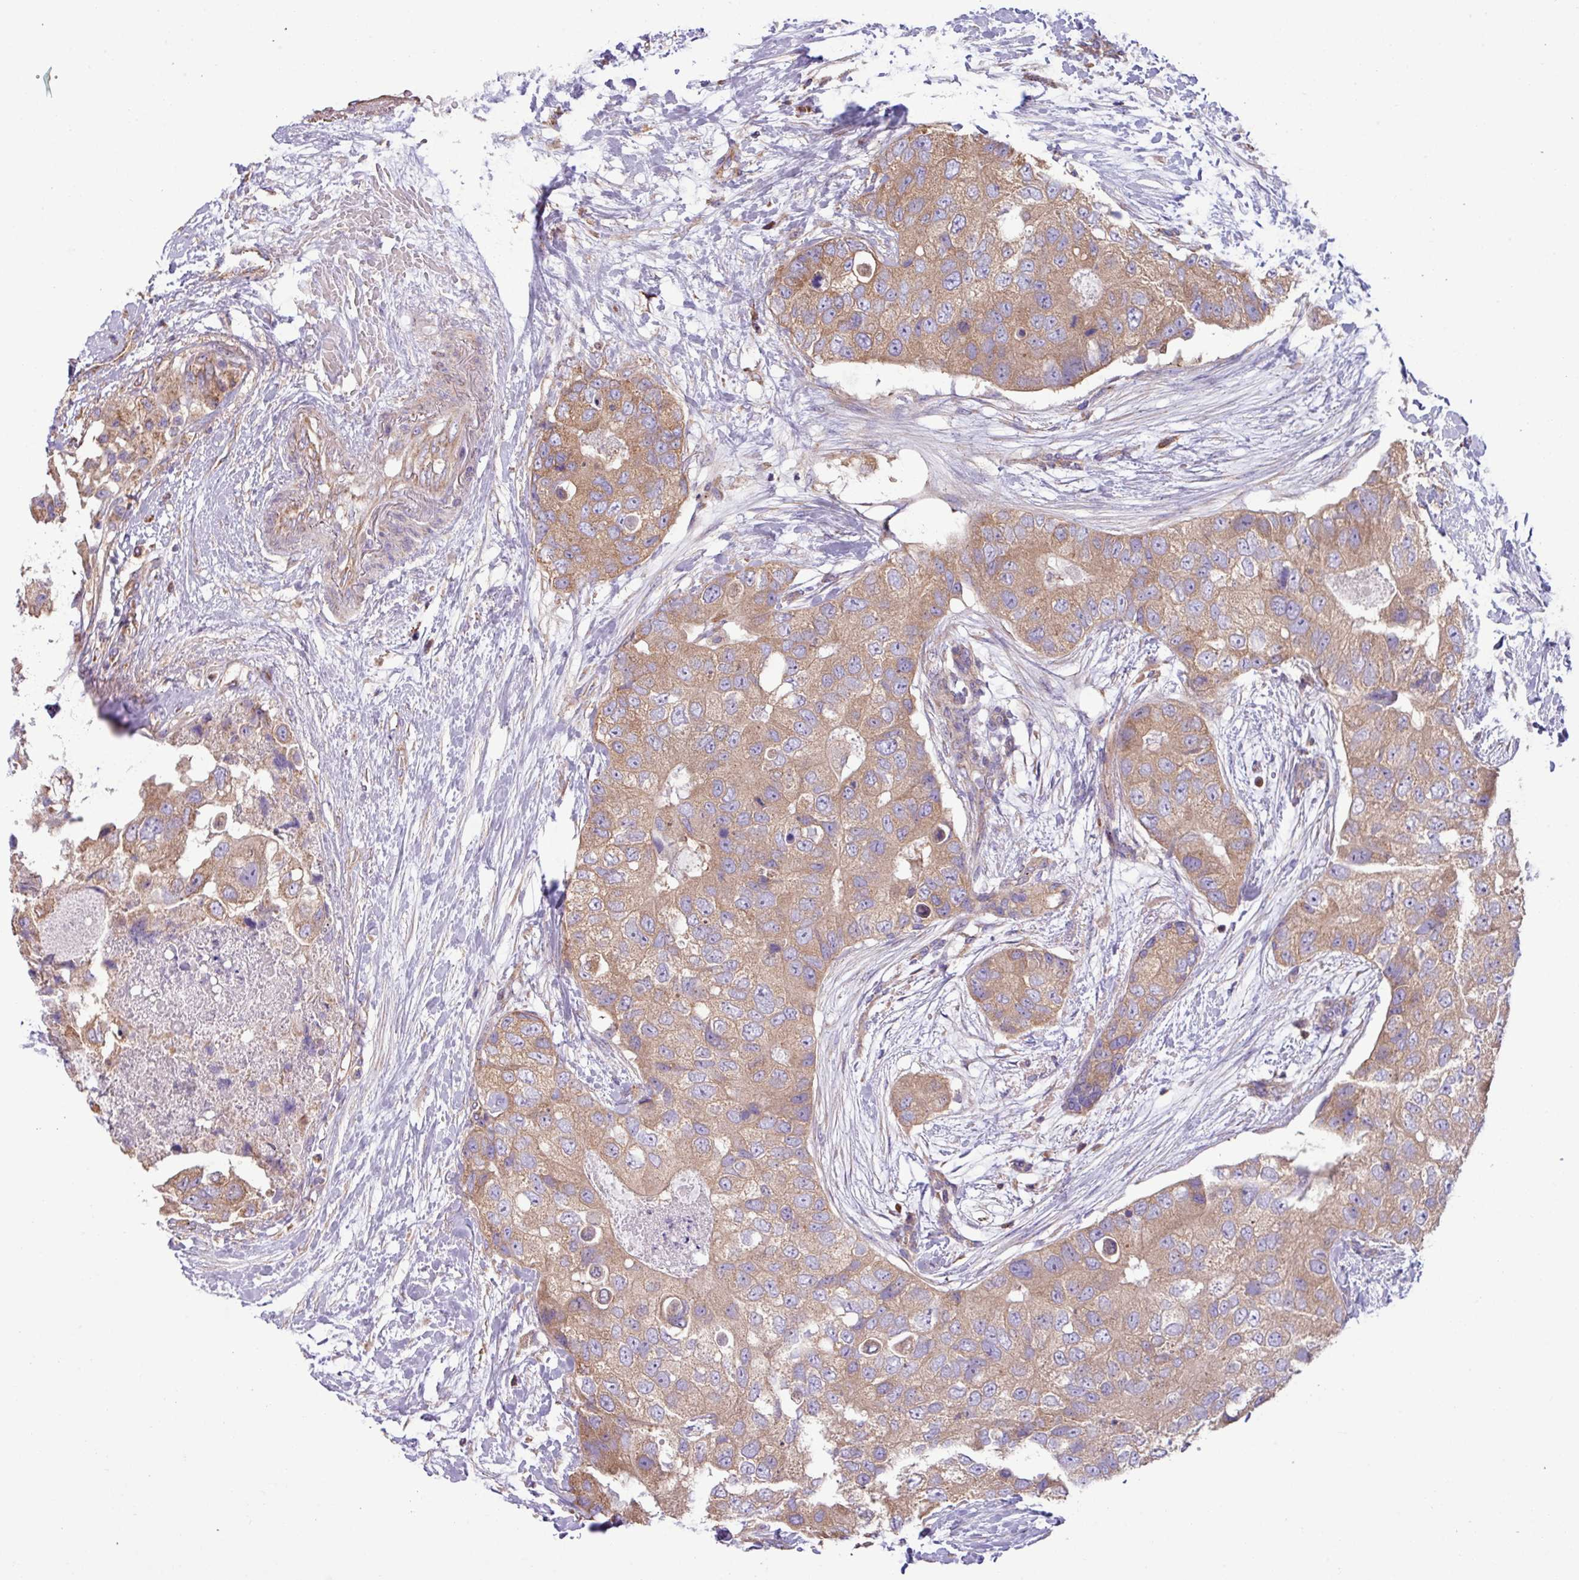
{"staining": {"intensity": "moderate", "quantity": ">75%", "location": "cytoplasmic/membranous"}, "tissue": "breast cancer", "cell_type": "Tumor cells", "image_type": "cancer", "snomed": [{"axis": "morphology", "description": "Duct carcinoma"}, {"axis": "topography", "description": "Breast"}], "caption": "Immunohistochemistry (DAB (3,3'-diaminobenzidine)) staining of human breast cancer demonstrates moderate cytoplasmic/membranous protein staining in about >75% of tumor cells. Ihc stains the protein of interest in brown and the nuclei are stained blue.", "gene": "PPM1J", "patient": {"sex": "female", "age": 62}}